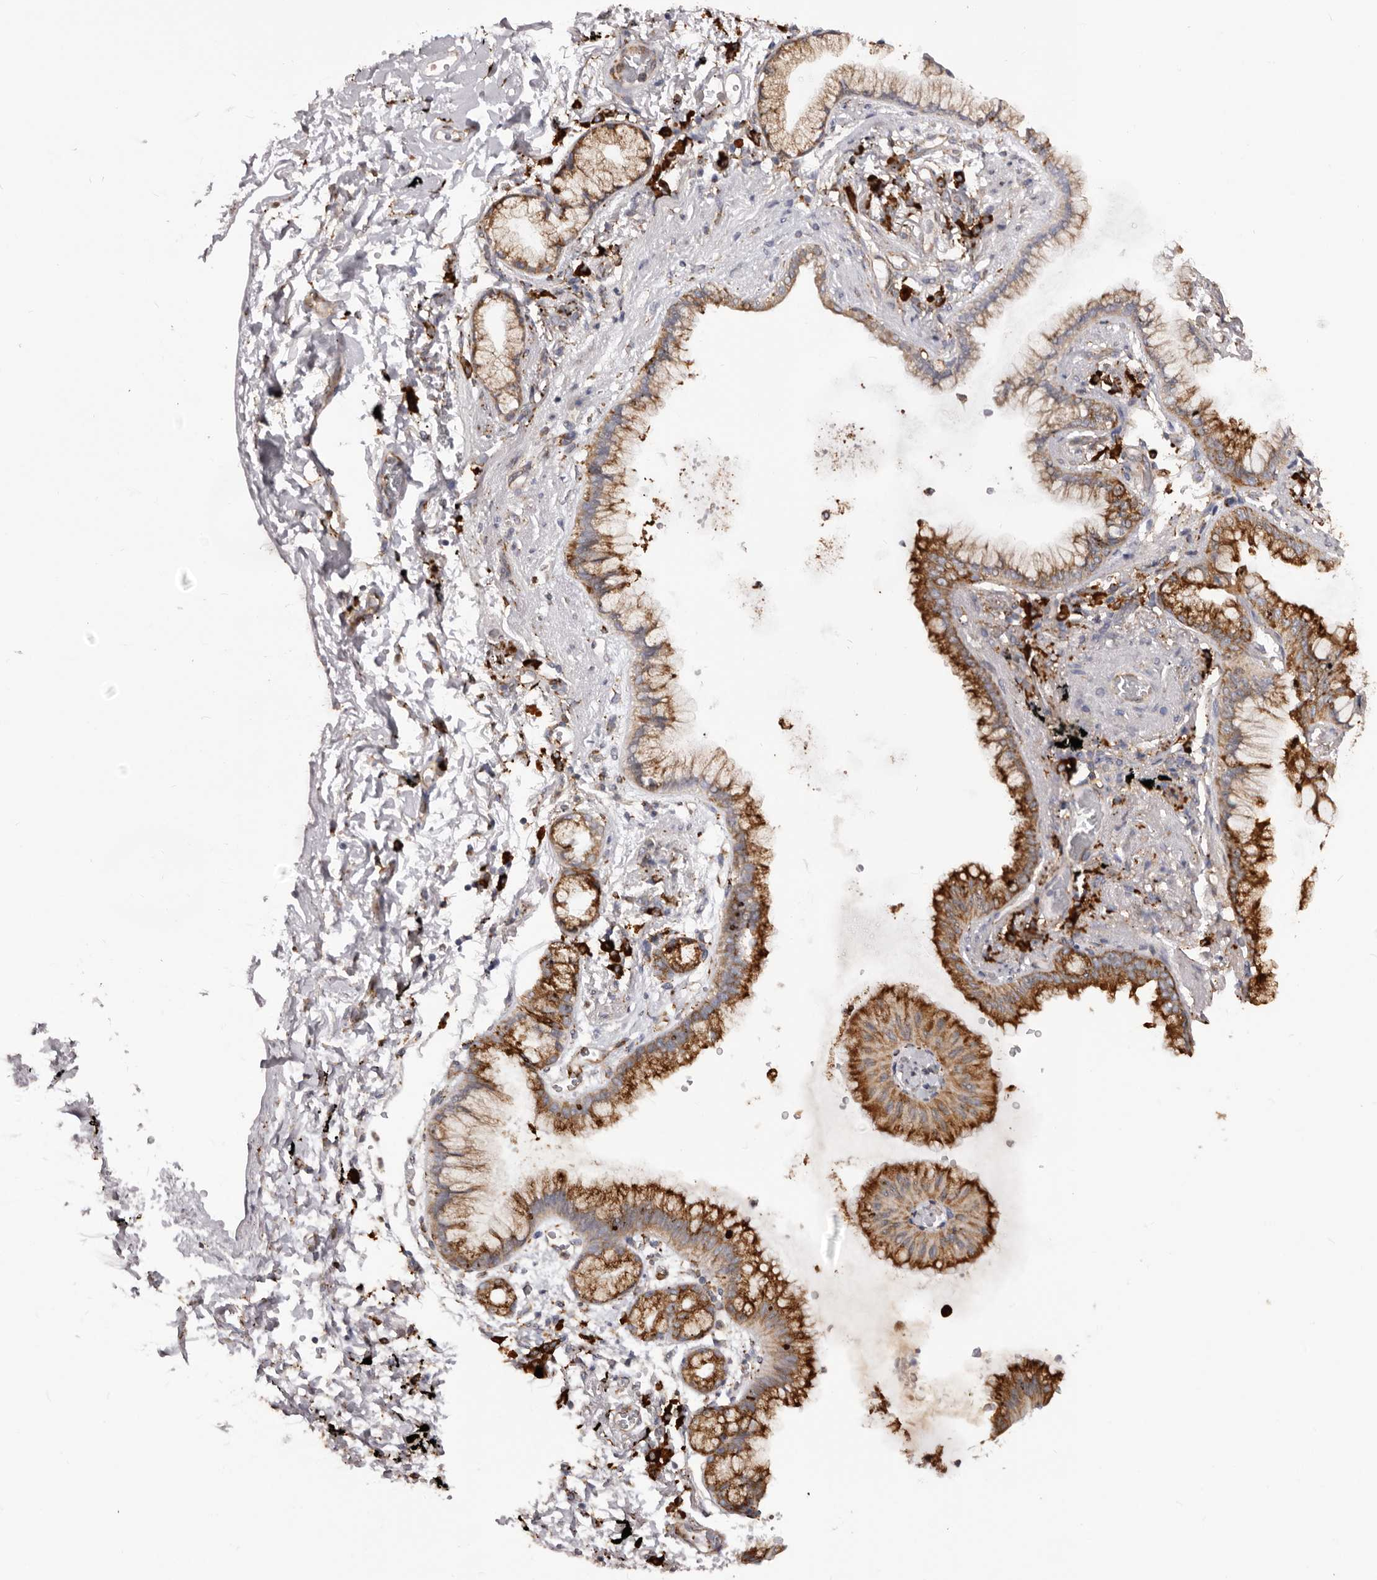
{"staining": {"intensity": "strong", "quantity": ">75%", "location": "cytoplasmic/membranous"}, "tissue": "lung cancer", "cell_type": "Tumor cells", "image_type": "cancer", "snomed": [{"axis": "morphology", "description": "Adenocarcinoma, NOS"}, {"axis": "topography", "description": "Lung"}], "caption": "A high amount of strong cytoplasmic/membranous positivity is appreciated in approximately >75% of tumor cells in adenocarcinoma (lung) tissue.", "gene": "QRSL1", "patient": {"sex": "female", "age": 70}}